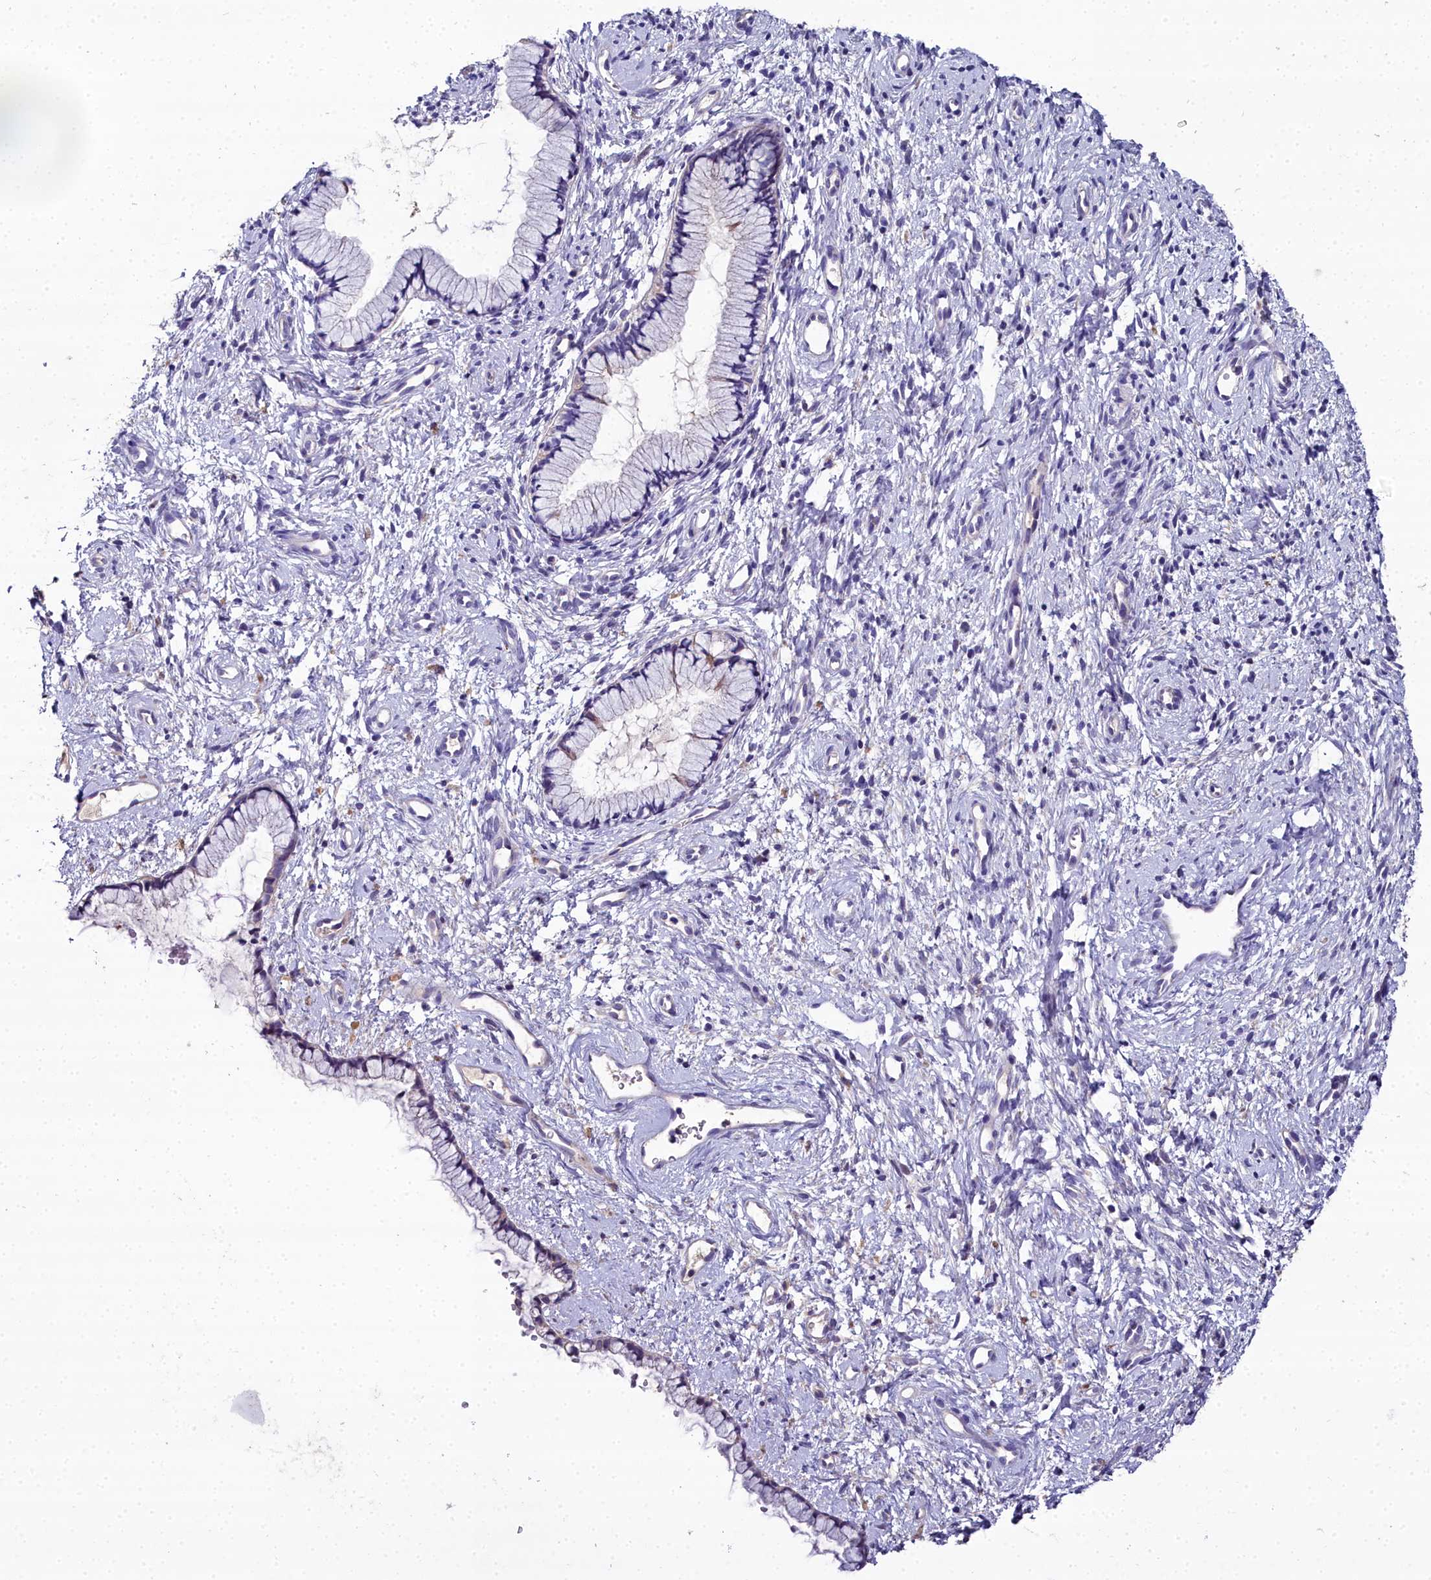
{"staining": {"intensity": "negative", "quantity": "none", "location": "none"}, "tissue": "cervix", "cell_type": "Glandular cells", "image_type": "normal", "snomed": [{"axis": "morphology", "description": "Normal tissue, NOS"}, {"axis": "topography", "description": "Cervix"}], "caption": "Benign cervix was stained to show a protein in brown. There is no significant positivity in glandular cells.", "gene": "NT5M", "patient": {"sex": "female", "age": 57}}